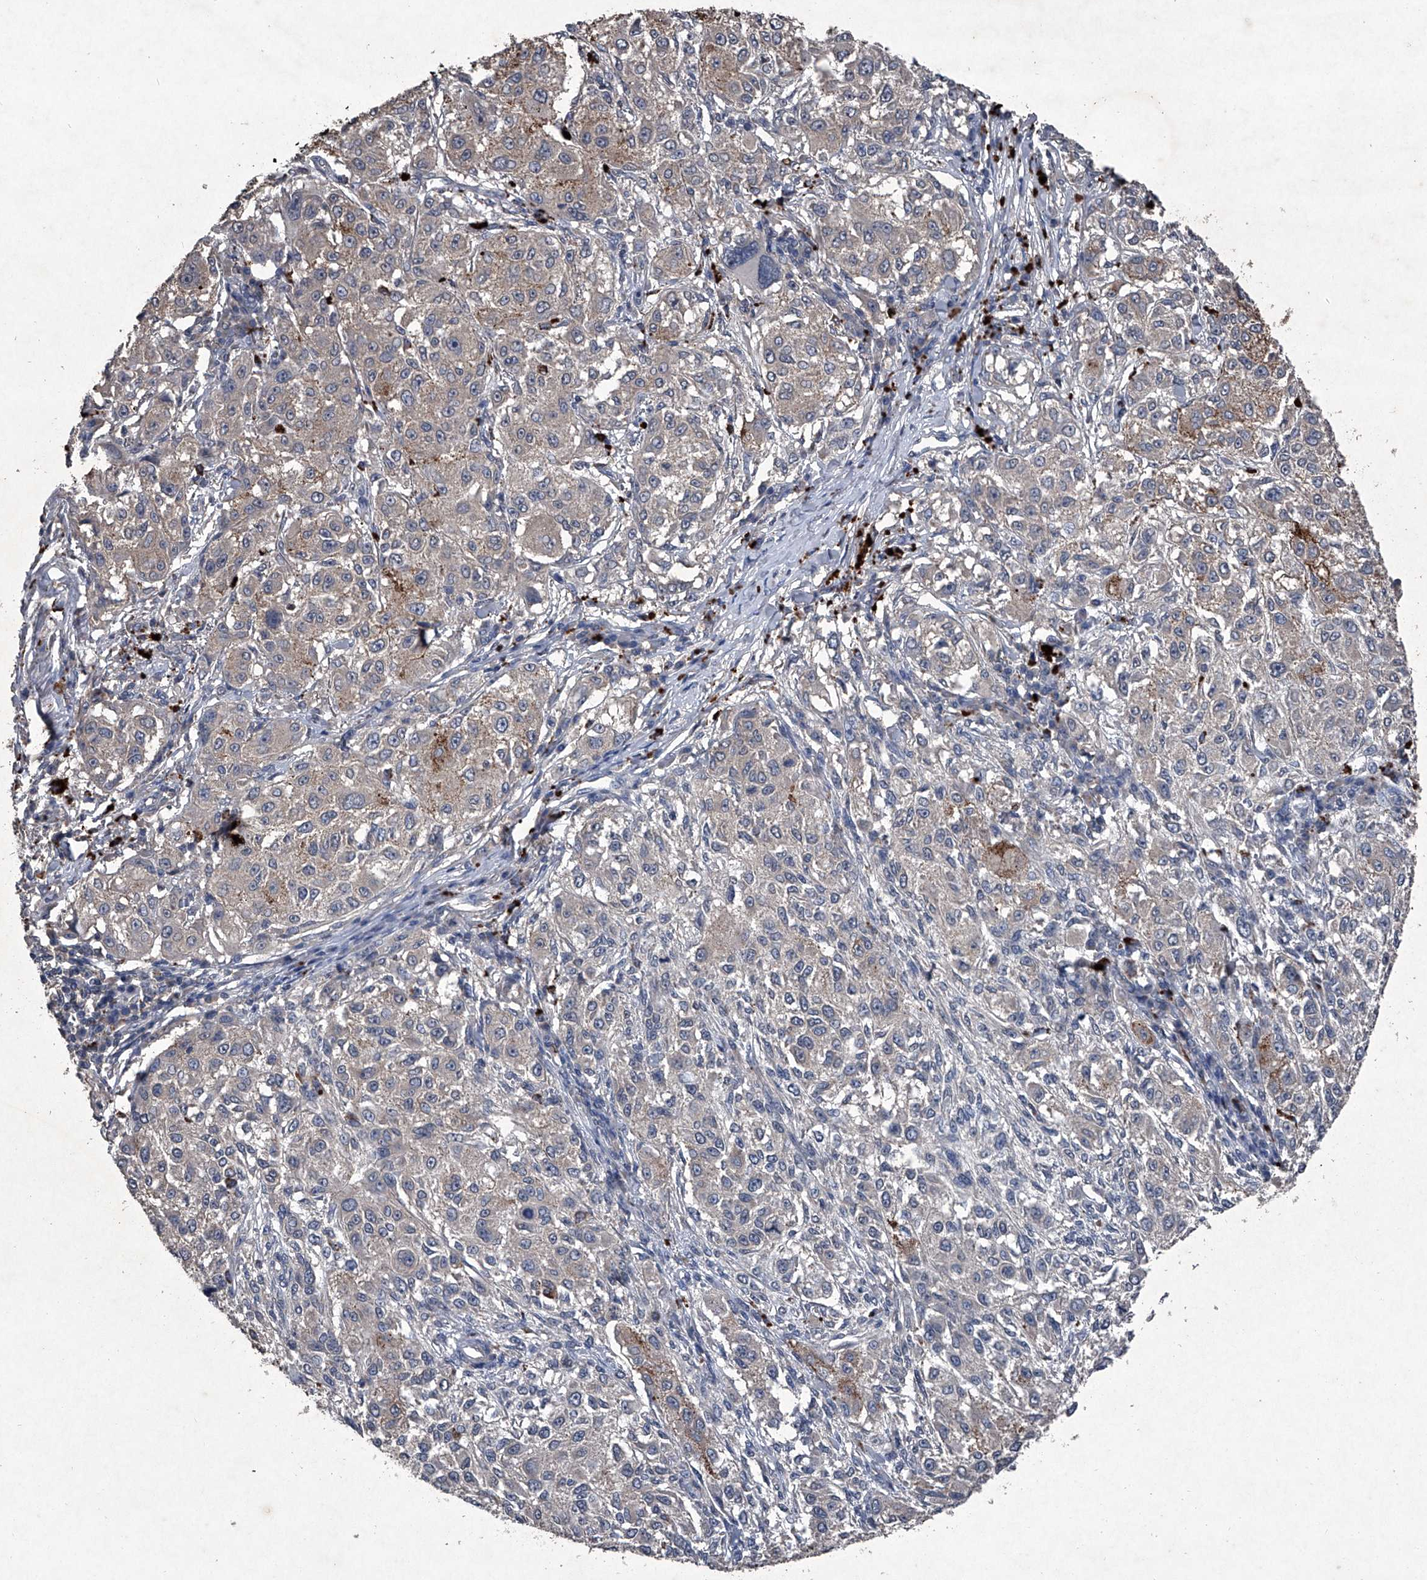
{"staining": {"intensity": "negative", "quantity": "none", "location": "none"}, "tissue": "melanoma", "cell_type": "Tumor cells", "image_type": "cancer", "snomed": [{"axis": "morphology", "description": "Necrosis, NOS"}, {"axis": "morphology", "description": "Malignant melanoma, NOS"}, {"axis": "topography", "description": "Skin"}], "caption": "A high-resolution micrograph shows immunohistochemistry staining of melanoma, which reveals no significant staining in tumor cells.", "gene": "MAPKAP1", "patient": {"sex": "female", "age": 87}}